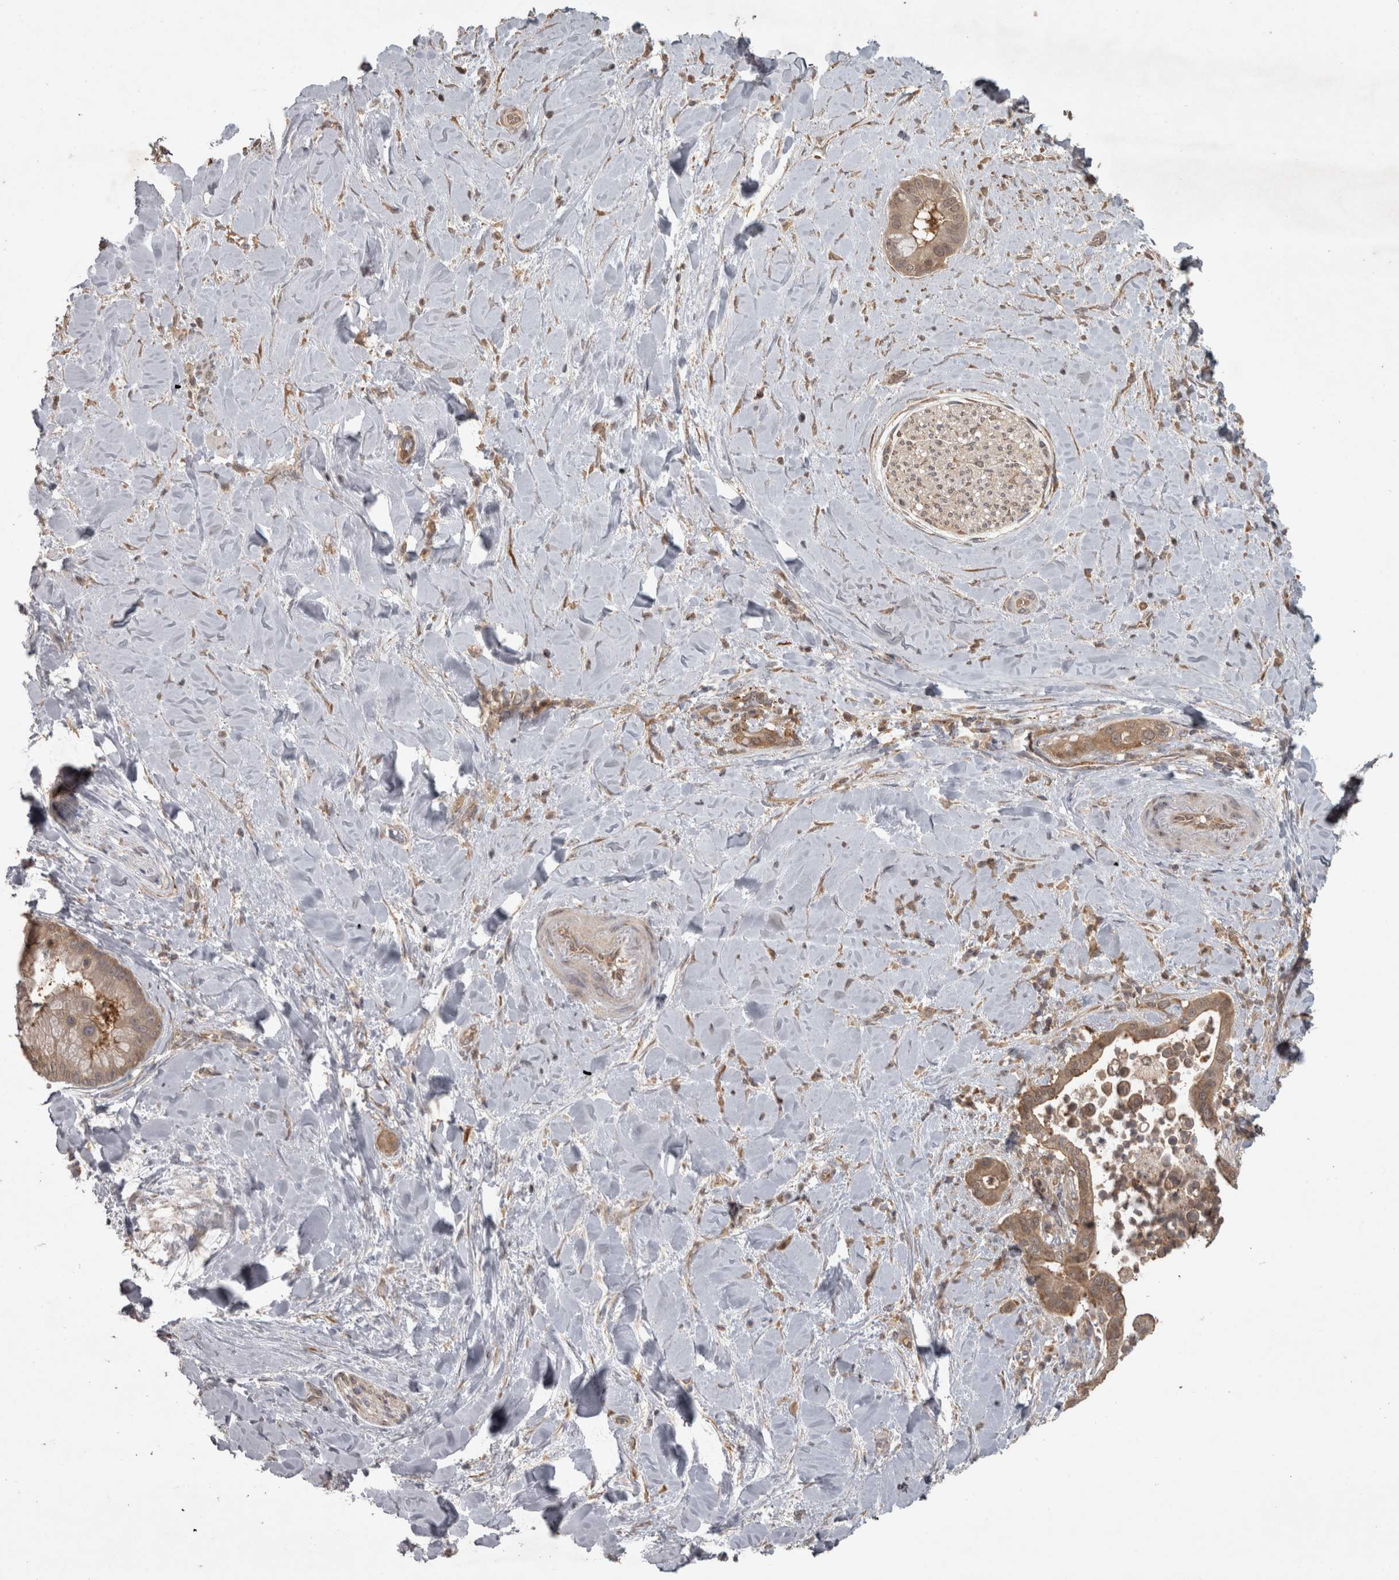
{"staining": {"intensity": "moderate", "quantity": ">75%", "location": "cytoplasmic/membranous"}, "tissue": "liver cancer", "cell_type": "Tumor cells", "image_type": "cancer", "snomed": [{"axis": "morphology", "description": "Cholangiocarcinoma"}, {"axis": "topography", "description": "Liver"}], "caption": "Brown immunohistochemical staining in human cholangiocarcinoma (liver) displays moderate cytoplasmic/membranous expression in about >75% of tumor cells.", "gene": "MICU3", "patient": {"sex": "female", "age": 54}}